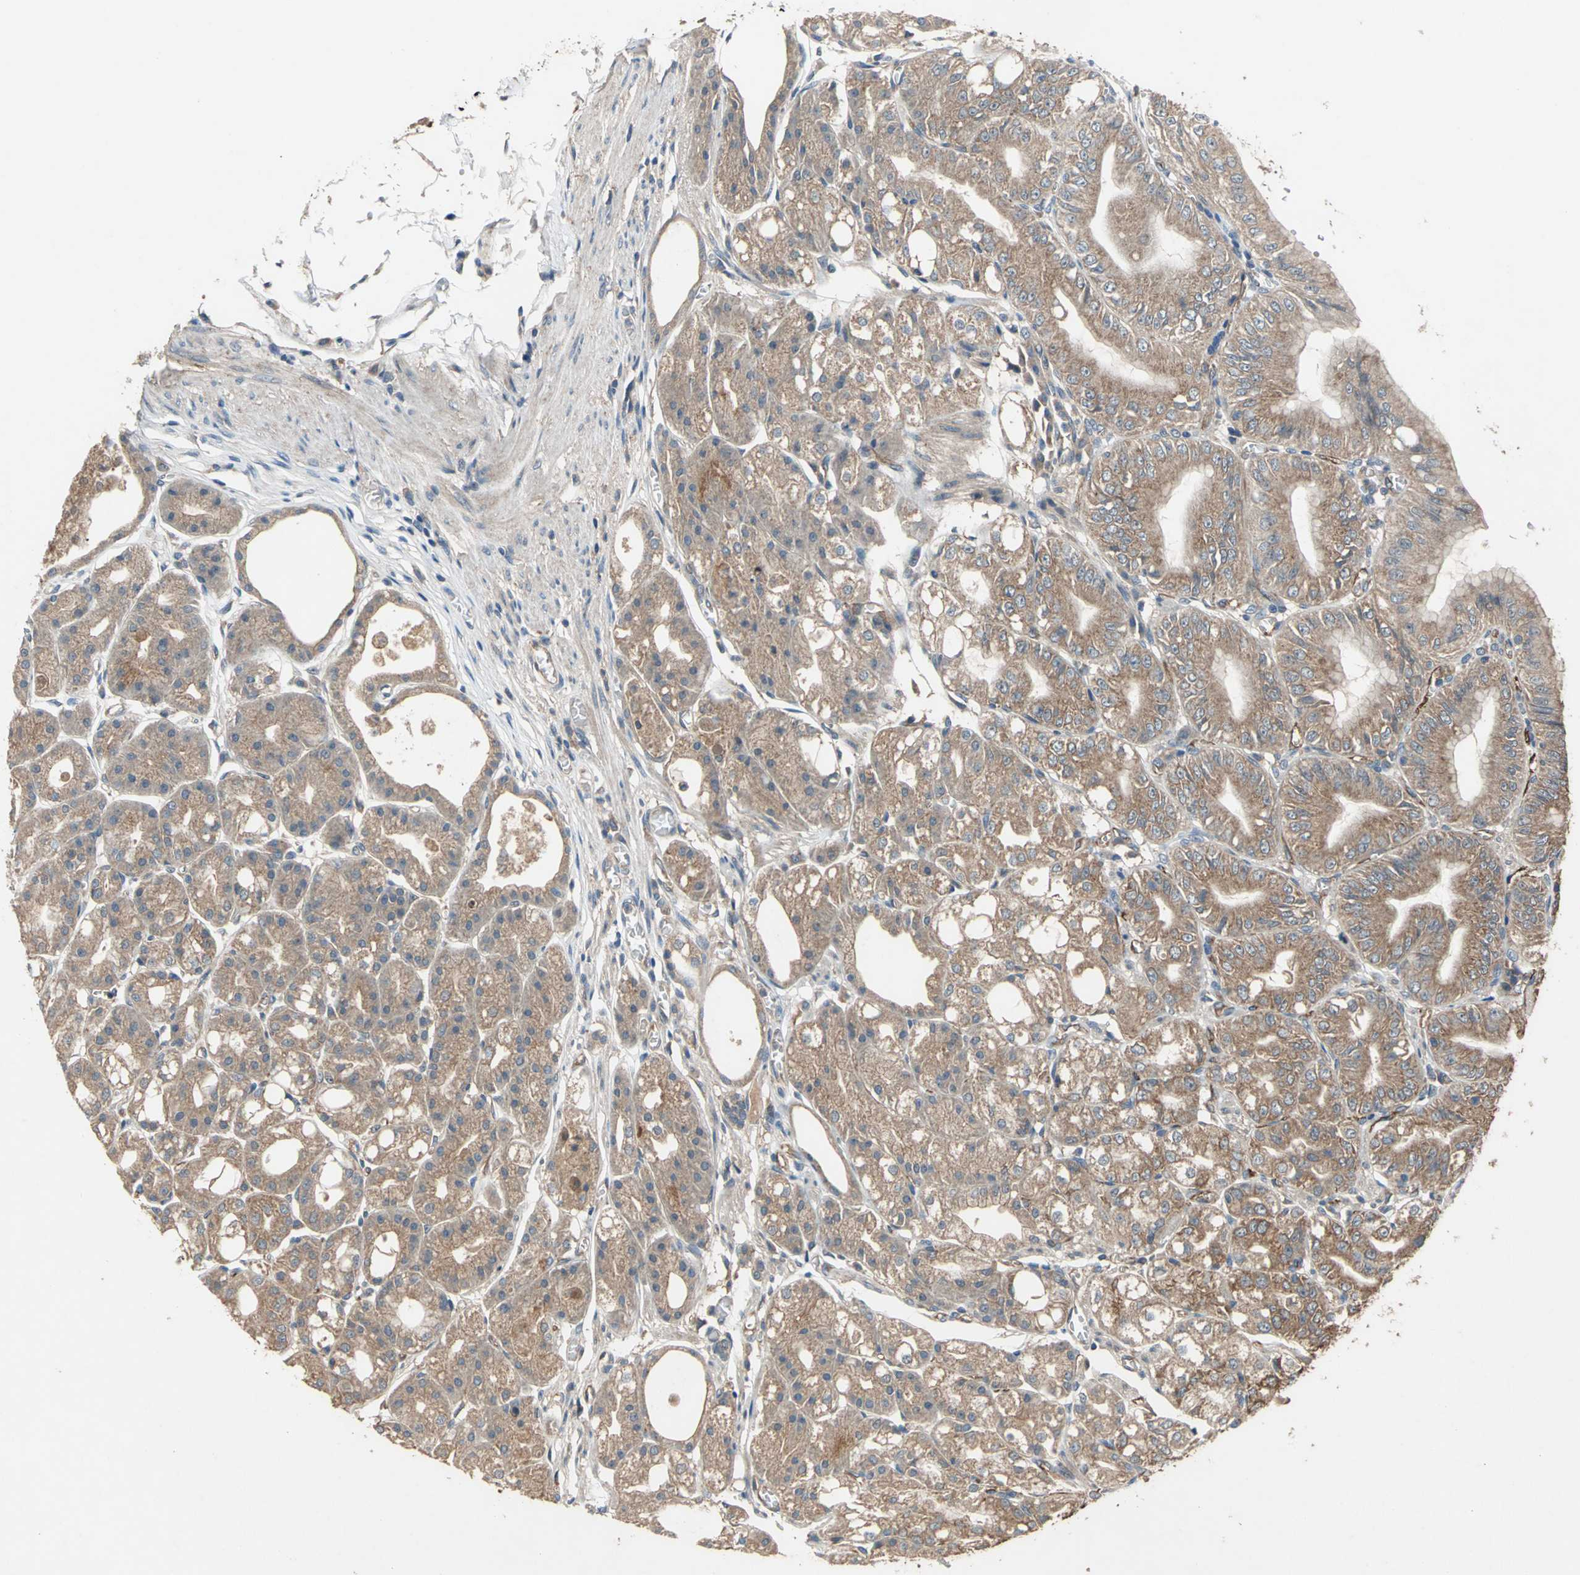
{"staining": {"intensity": "moderate", "quantity": ">75%", "location": "cytoplasmic/membranous"}, "tissue": "stomach", "cell_type": "Glandular cells", "image_type": "normal", "snomed": [{"axis": "morphology", "description": "Normal tissue, NOS"}, {"axis": "topography", "description": "Stomach, lower"}], "caption": "Stomach stained with a brown dye shows moderate cytoplasmic/membranous positive expression in approximately >75% of glandular cells.", "gene": "EMCN", "patient": {"sex": "male", "age": 71}}